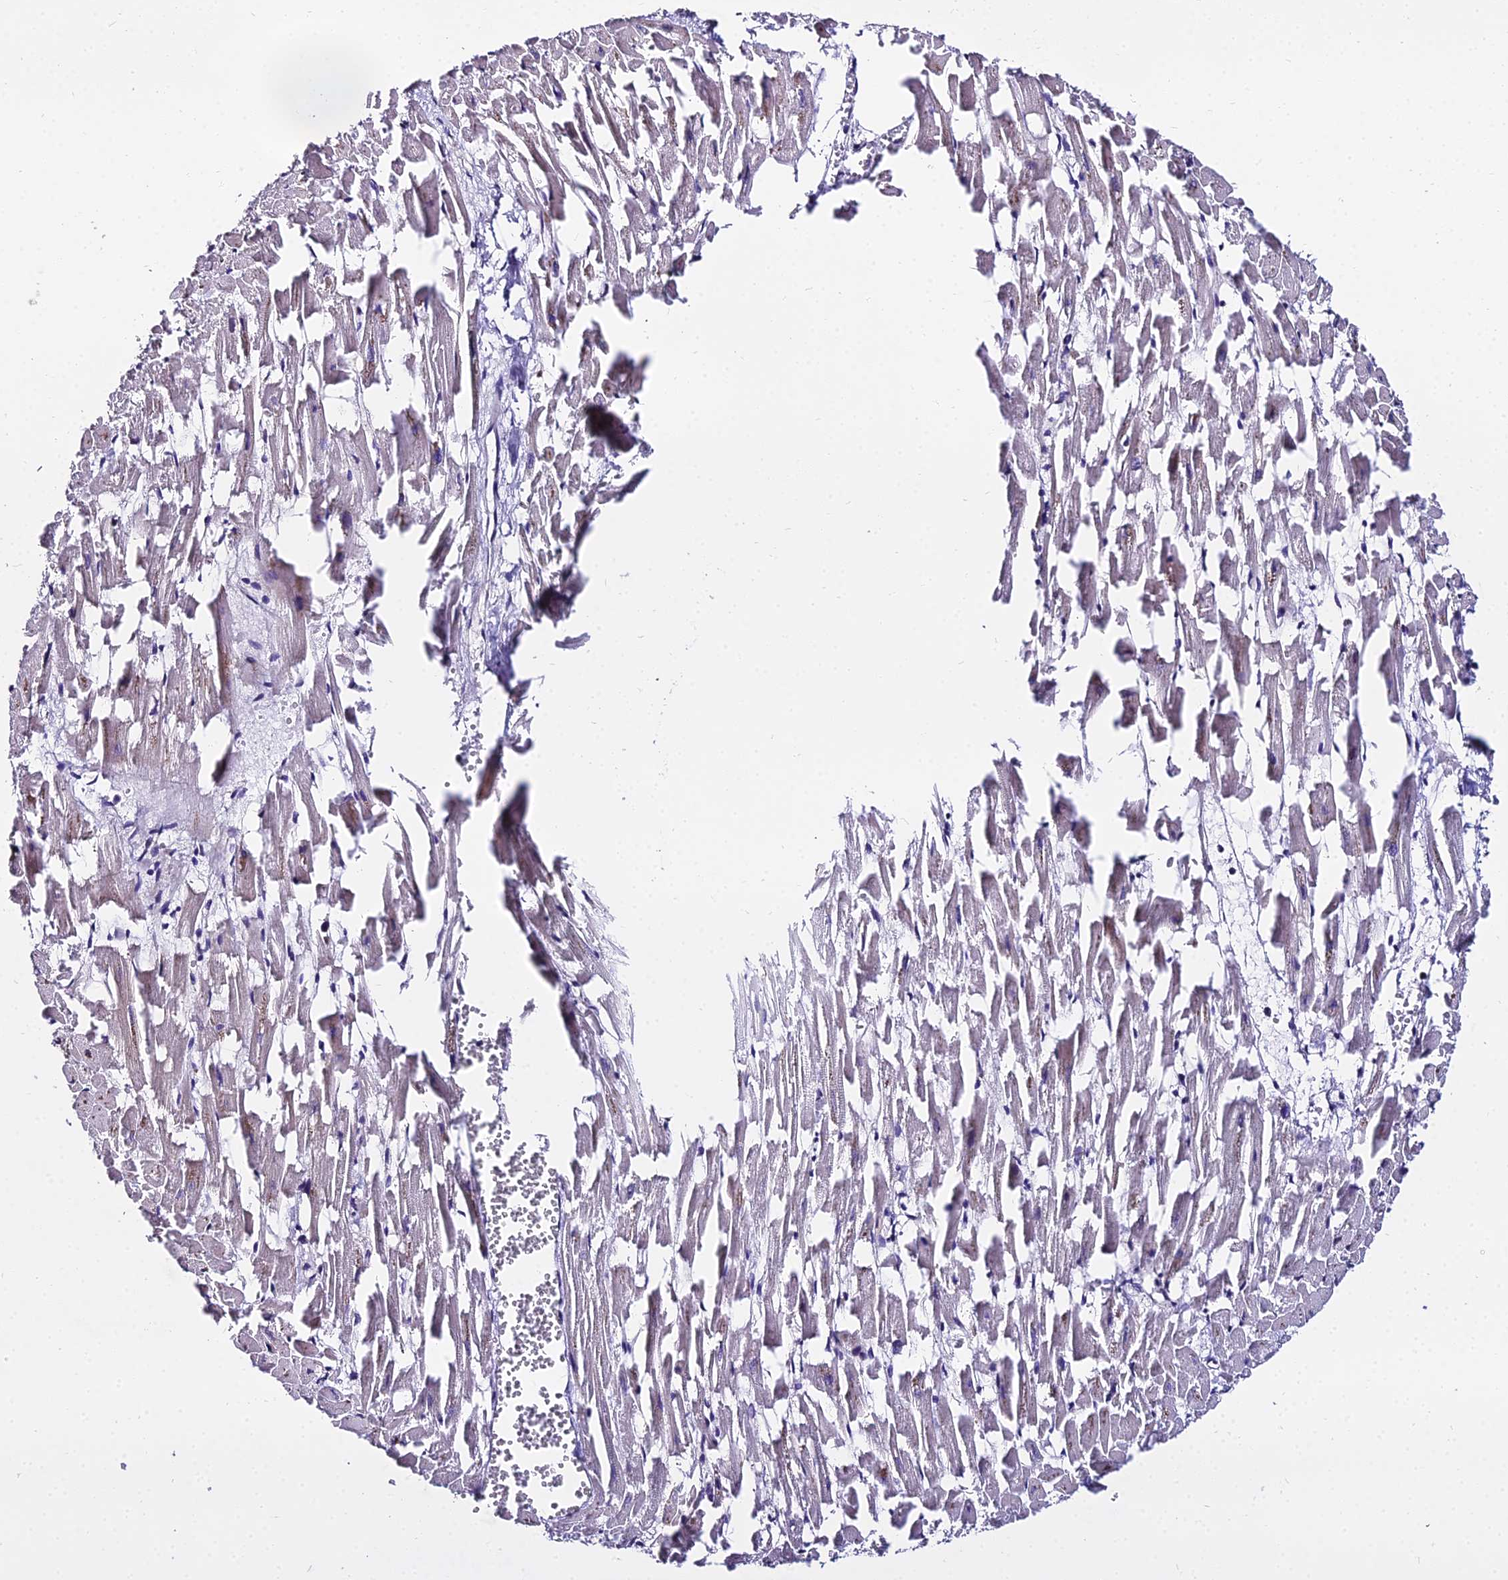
{"staining": {"intensity": "weak", "quantity": "25%-75%", "location": "cytoplasmic/membranous"}, "tissue": "heart muscle", "cell_type": "Cardiomyocytes", "image_type": "normal", "snomed": [{"axis": "morphology", "description": "Normal tissue, NOS"}, {"axis": "topography", "description": "Heart"}], "caption": "Immunohistochemistry (IHC) (DAB (3,3'-diaminobenzidine)) staining of normal heart muscle demonstrates weak cytoplasmic/membranous protein positivity in about 25%-75% of cardiomyocytes. (DAB (3,3'-diaminobenzidine) IHC with brightfield microscopy, high magnification).", "gene": "TRIML2", "patient": {"sex": "female", "age": 64}}